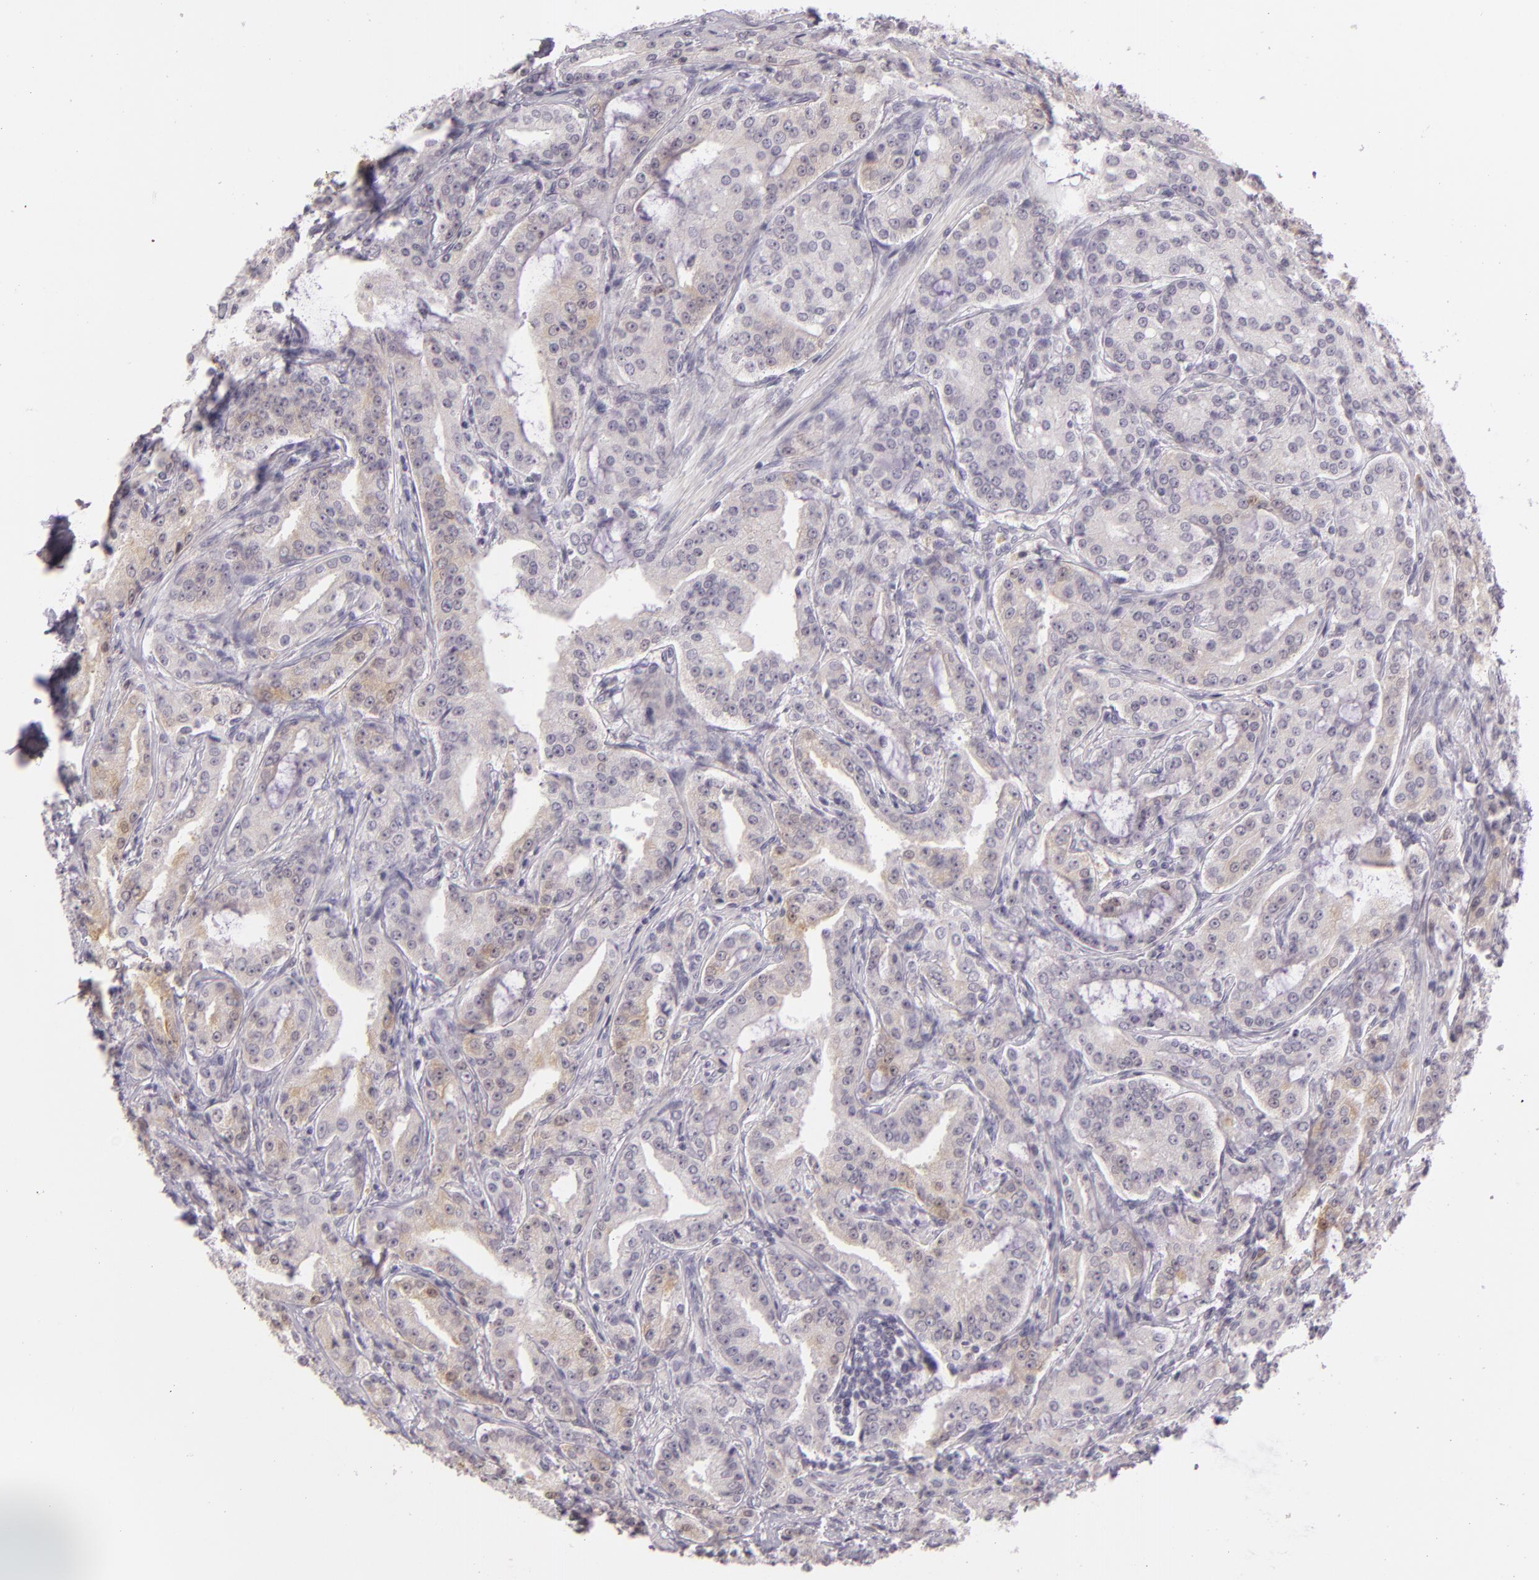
{"staining": {"intensity": "negative", "quantity": "none", "location": "none"}, "tissue": "prostate cancer", "cell_type": "Tumor cells", "image_type": "cancer", "snomed": [{"axis": "morphology", "description": "Adenocarcinoma, Medium grade"}, {"axis": "topography", "description": "Prostate"}], "caption": "There is no significant staining in tumor cells of prostate cancer.", "gene": "CBS", "patient": {"sex": "male", "age": 72}}